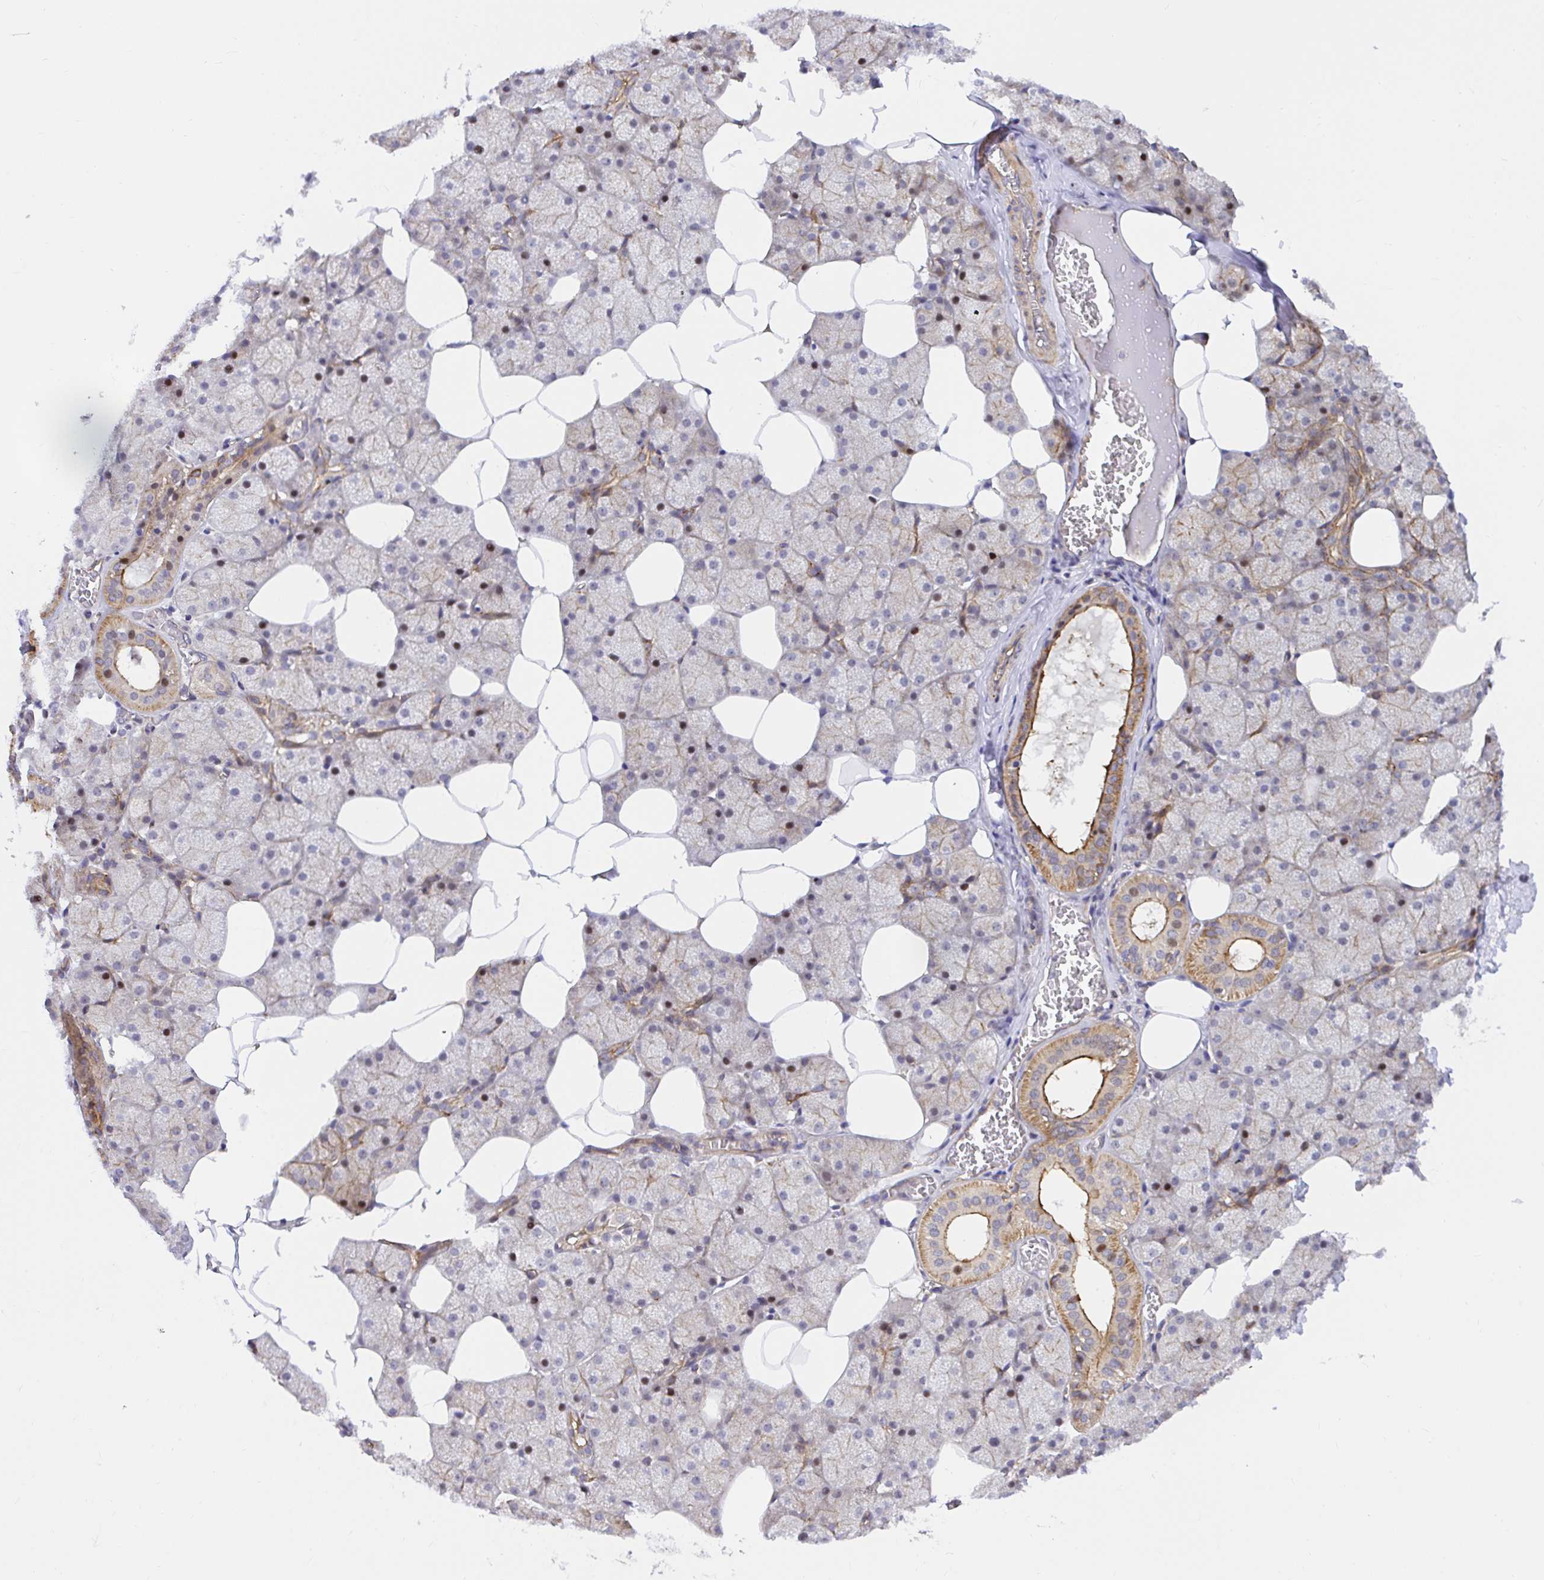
{"staining": {"intensity": "moderate", "quantity": ">75%", "location": "cytoplasmic/membranous"}, "tissue": "salivary gland", "cell_type": "Glandular cells", "image_type": "normal", "snomed": [{"axis": "morphology", "description": "Normal tissue, NOS"}, {"axis": "topography", "description": "Salivary gland"}, {"axis": "topography", "description": "Peripheral nerve tissue"}], "caption": "Protein staining shows moderate cytoplasmic/membranous expression in about >75% of glandular cells in unremarkable salivary gland.", "gene": "TRIM55", "patient": {"sex": "male", "age": 38}}